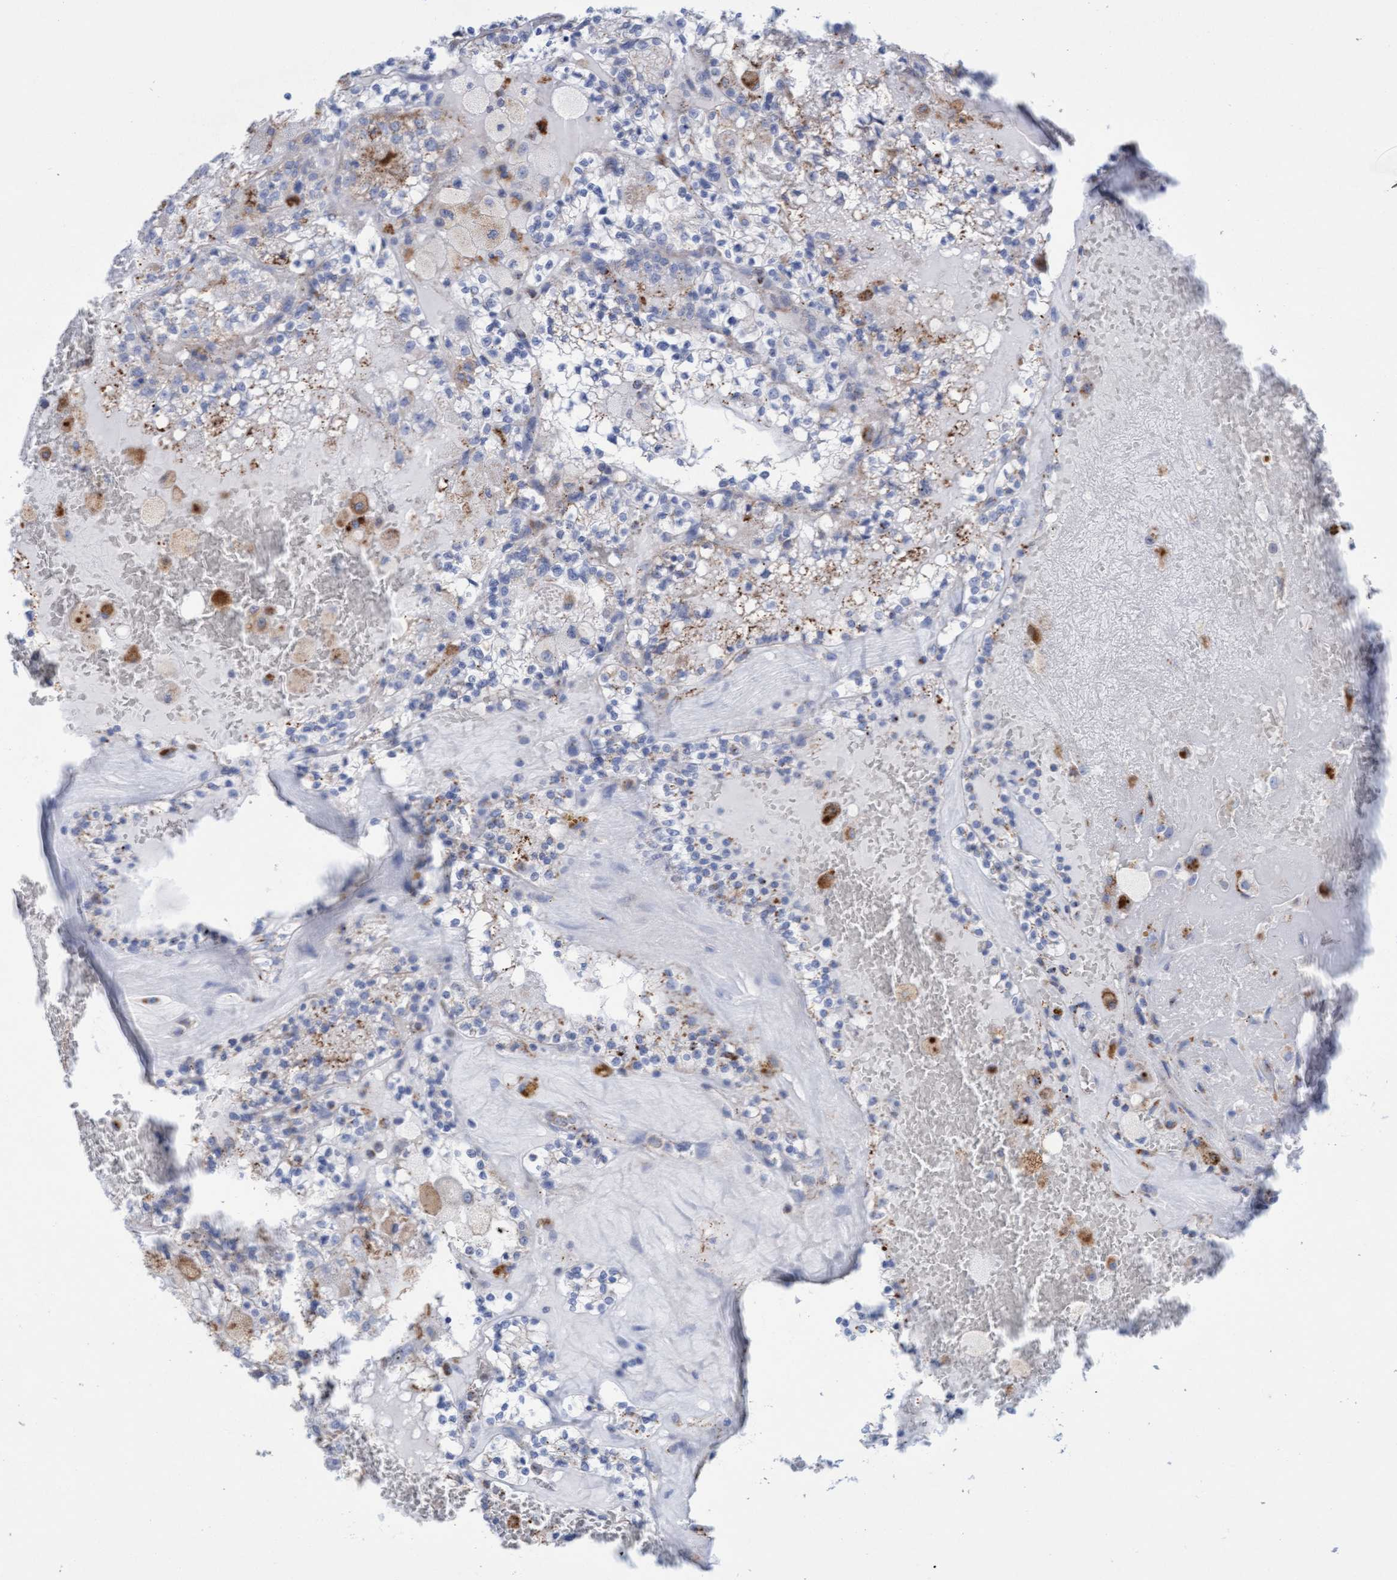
{"staining": {"intensity": "negative", "quantity": "none", "location": "none"}, "tissue": "renal cancer", "cell_type": "Tumor cells", "image_type": "cancer", "snomed": [{"axis": "morphology", "description": "Adenocarcinoma, NOS"}, {"axis": "topography", "description": "Kidney"}], "caption": "An IHC micrograph of renal cancer (adenocarcinoma) is shown. There is no staining in tumor cells of renal cancer (adenocarcinoma).", "gene": "SGSH", "patient": {"sex": "female", "age": 56}}